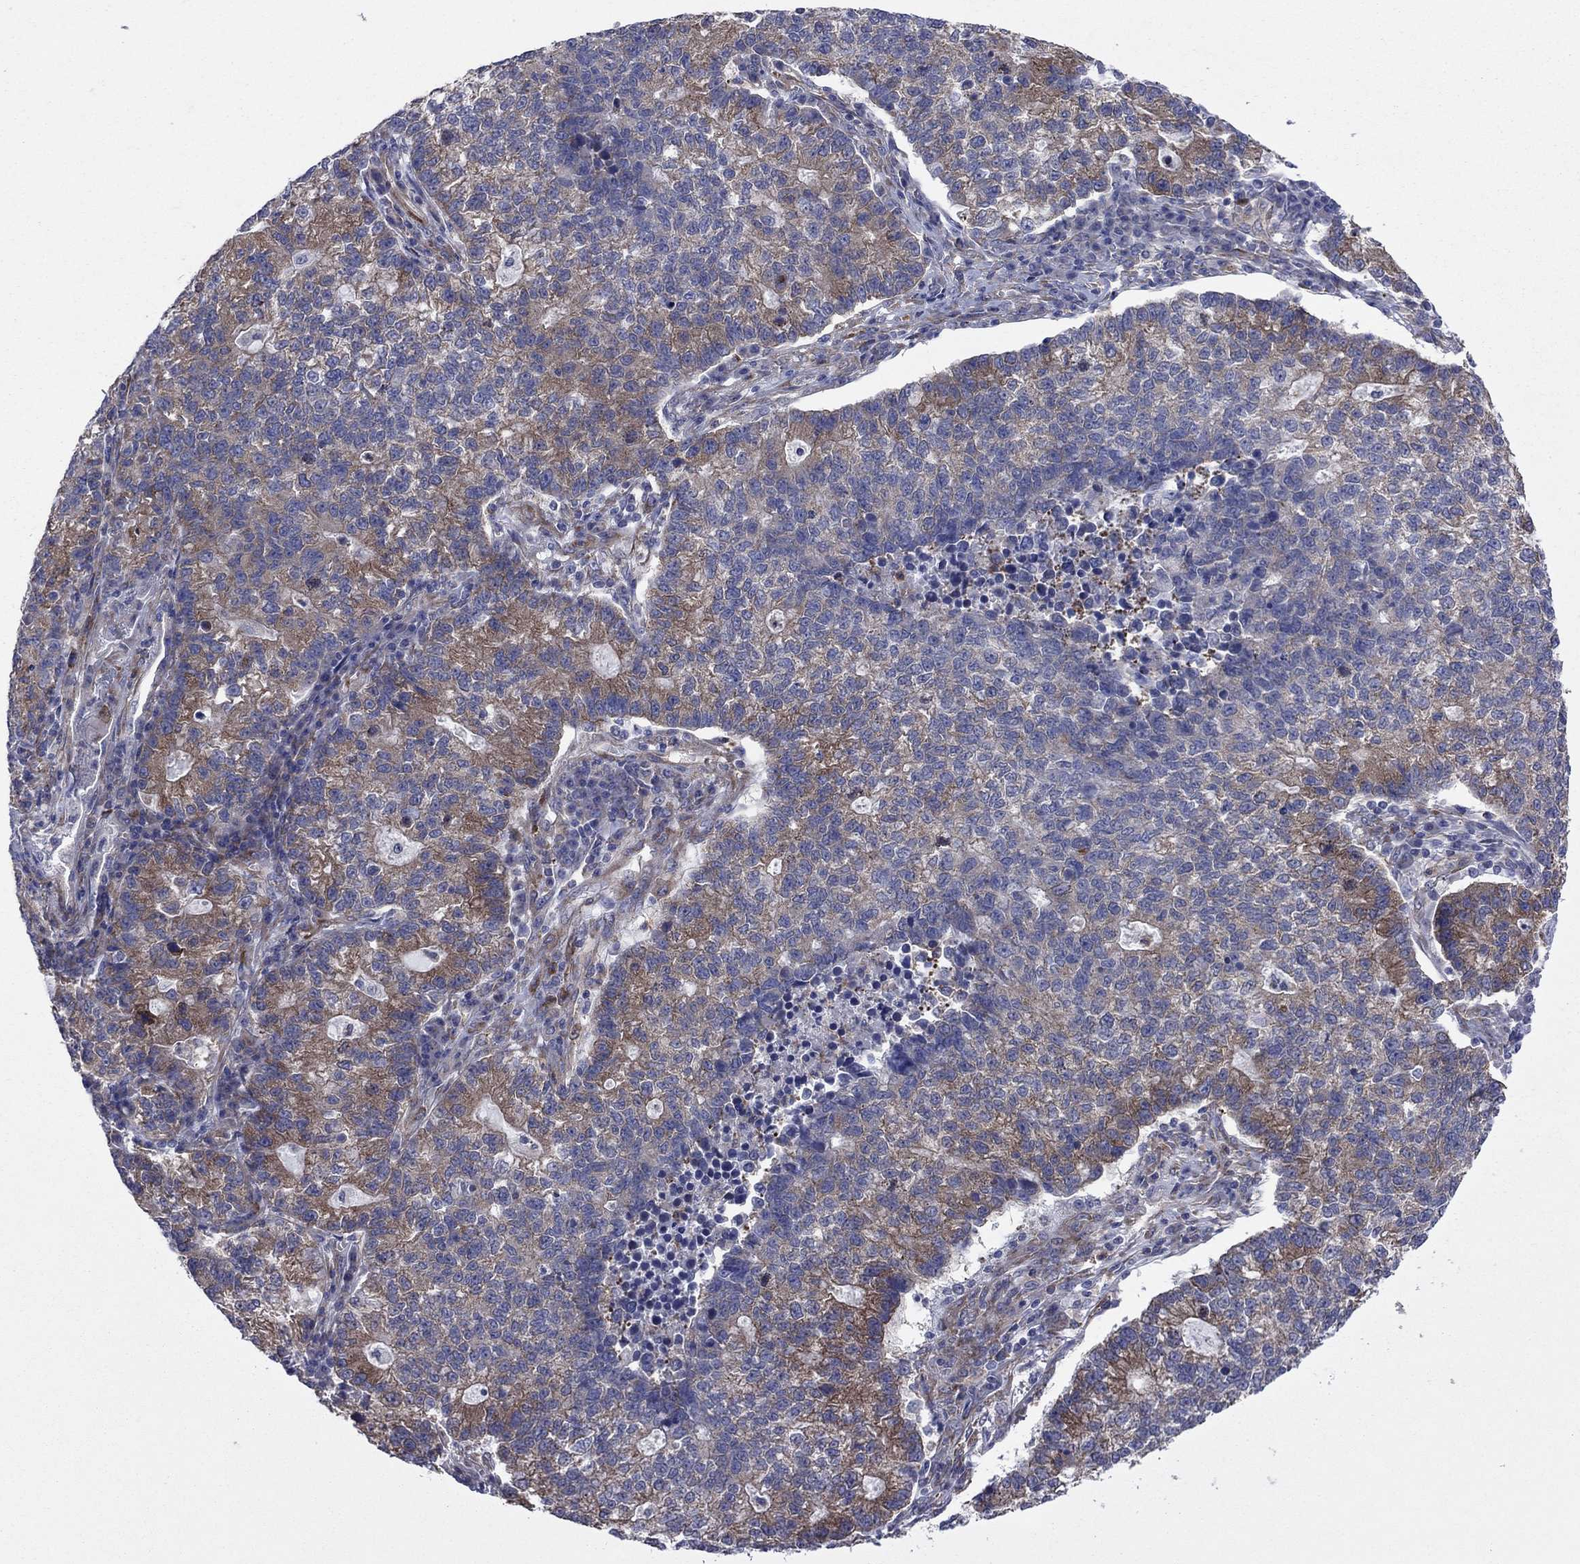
{"staining": {"intensity": "moderate", "quantity": "25%-75%", "location": "cytoplasmic/membranous"}, "tissue": "lung cancer", "cell_type": "Tumor cells", "image_type": "cancer", "snomed": [{"axis": "morphology", "description": "Adenocarcinoma, NOS"}, {"axis": "topography", "description": "Lung"}], "caption": "Tumor cells show medium levels of moderate cytoplasmic/membranous staining in about 25%-75% of cells in human lung adenocarcinoma.", "gene": "GPR155", "patient": {"sex": "male", "age": 57}}